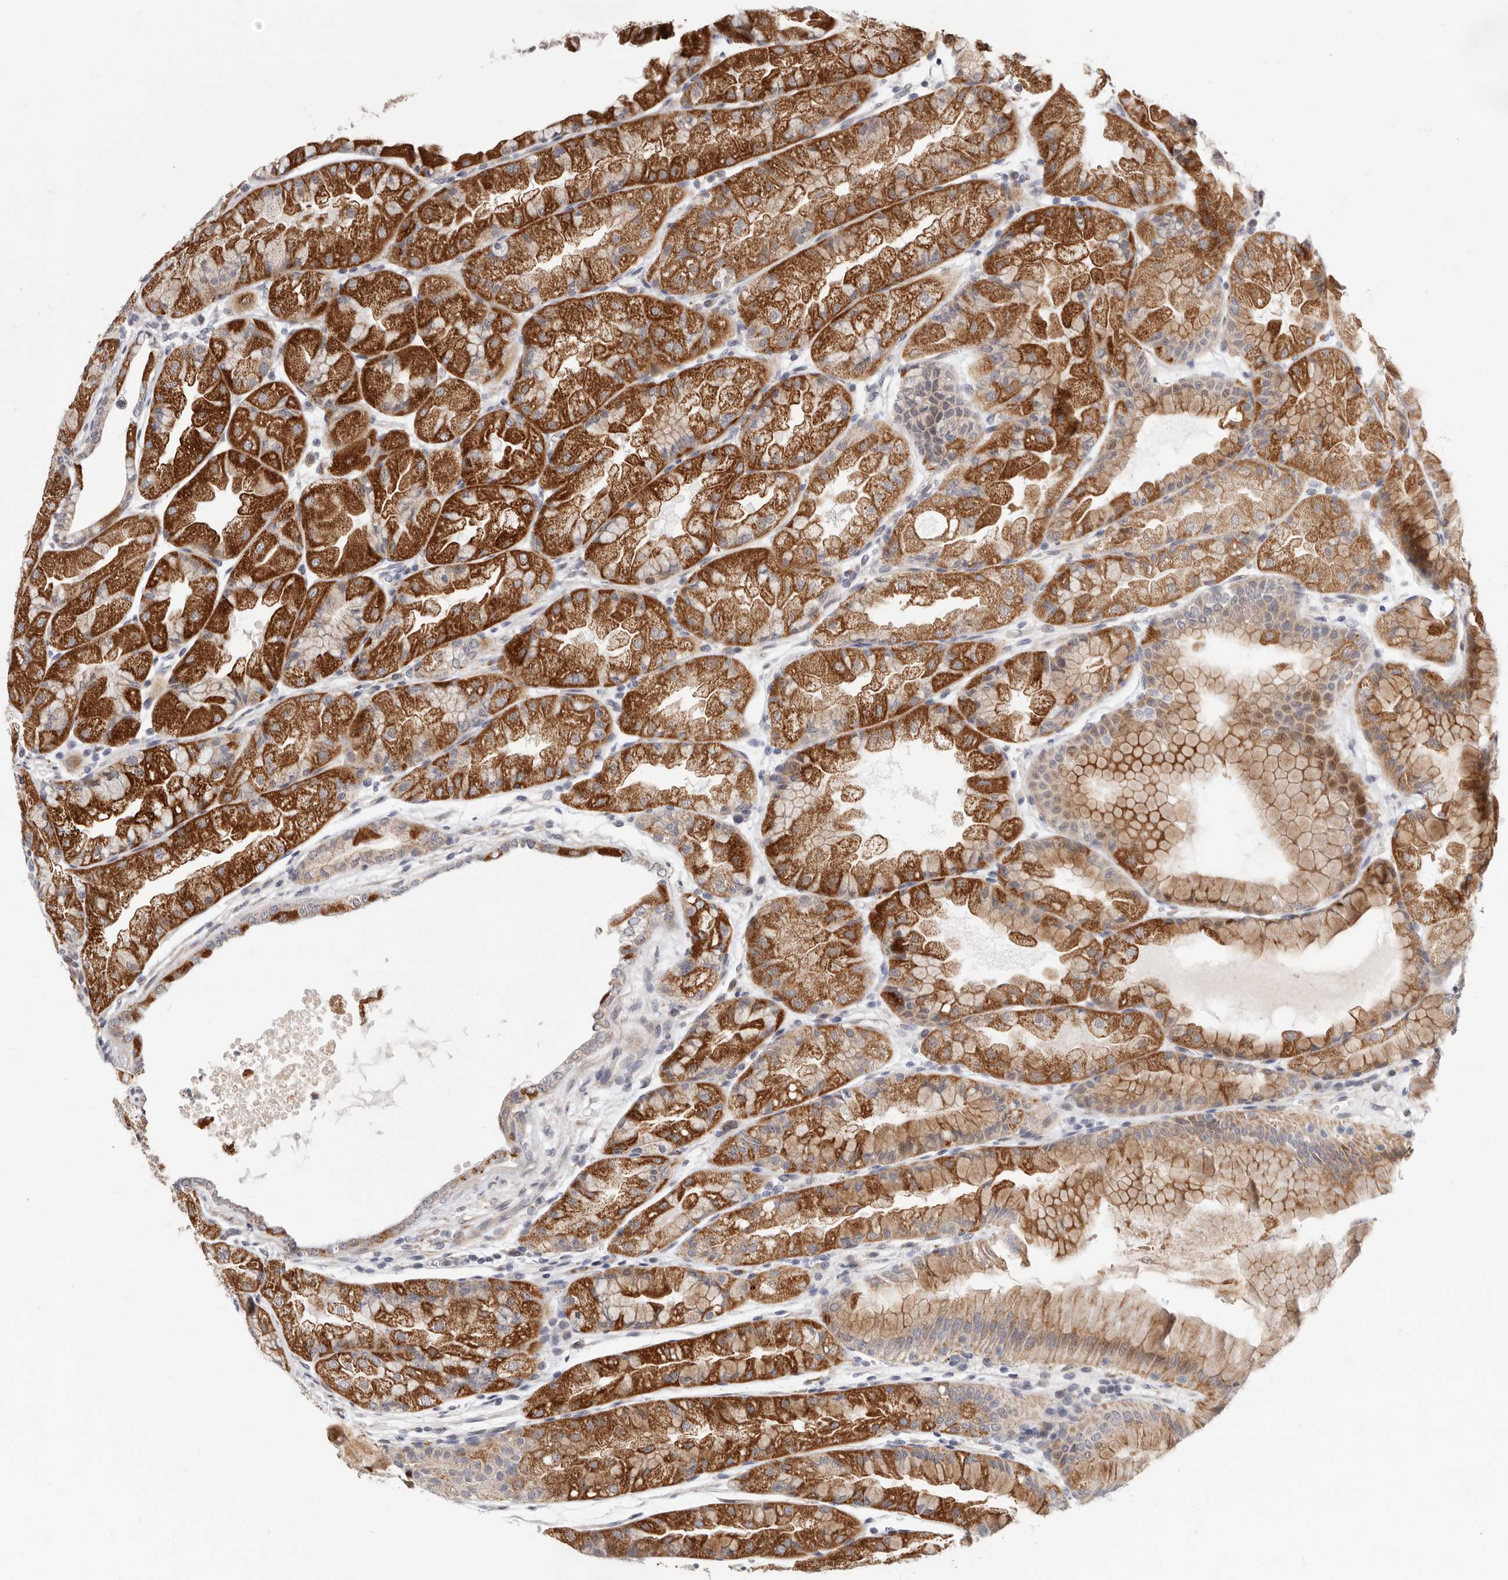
{"staining": {"intensity": "strong", "quantity": "25%-75%", "location": "cytoplasmic/membranous"}, "tissue": "stomach", "cell_type": "Glandular cells", "image_type": "normal", "snomed": [{"axis": "morphology", "description": "Normal tissue, NOS"}, {"axis": "topography", "description": "Stomach, upper"}], "caption": "Immunohistochemistry (IHC) micrograph of unremarkable stomach: stomach stained using IHC demonstrates high levels of strong protein expression localized specifically in the cytoplasmic/membranous of glandular cells, appearing as a cytoplasmic/membranous brown color.", "gene": "TOR3A", "patient": {"sex": "male", "age": 47}}